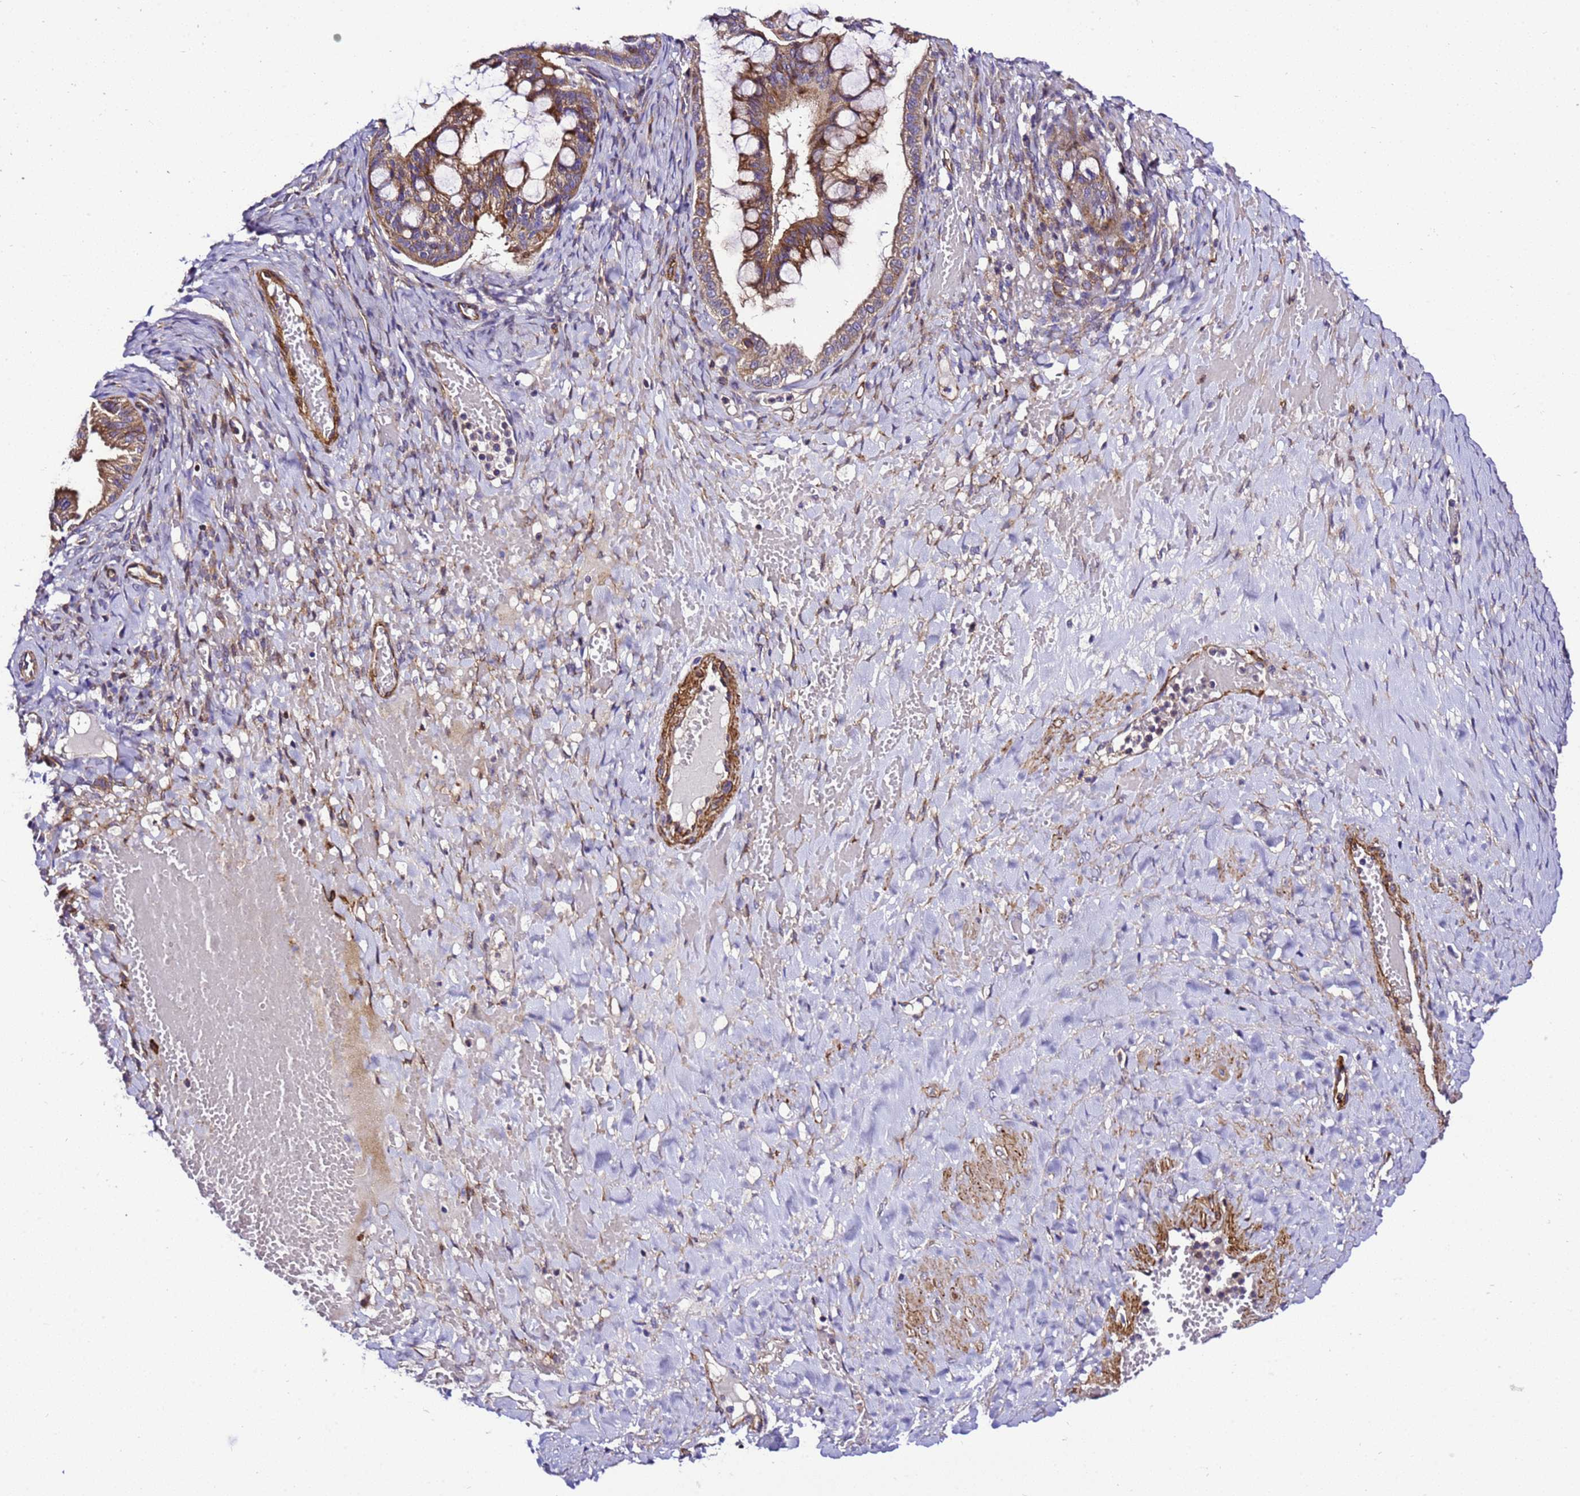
{"staining": {"intensity": "moderate", "quantity": ">75%", "location": "cytoplasmic/membranous"}, "tissue": "ovarian cancer", "cell_type": "Tumor cells", "image_type": "cancer", "snomed": [{"axis": "morphology", "description": "Cystadenocarcinoma, mucinous, NOS"}, {"axis": "topography", "description": "Ovary"}], "caption": "Protein expression analysis of human mucinous cystadenocarcinoma (ovarian) reveals moderate cytoplasmic/membranous positivity in about >75% of tumor cells.", "gene": "ZNF417", "patient": {"sex": "female", "age": 73}}